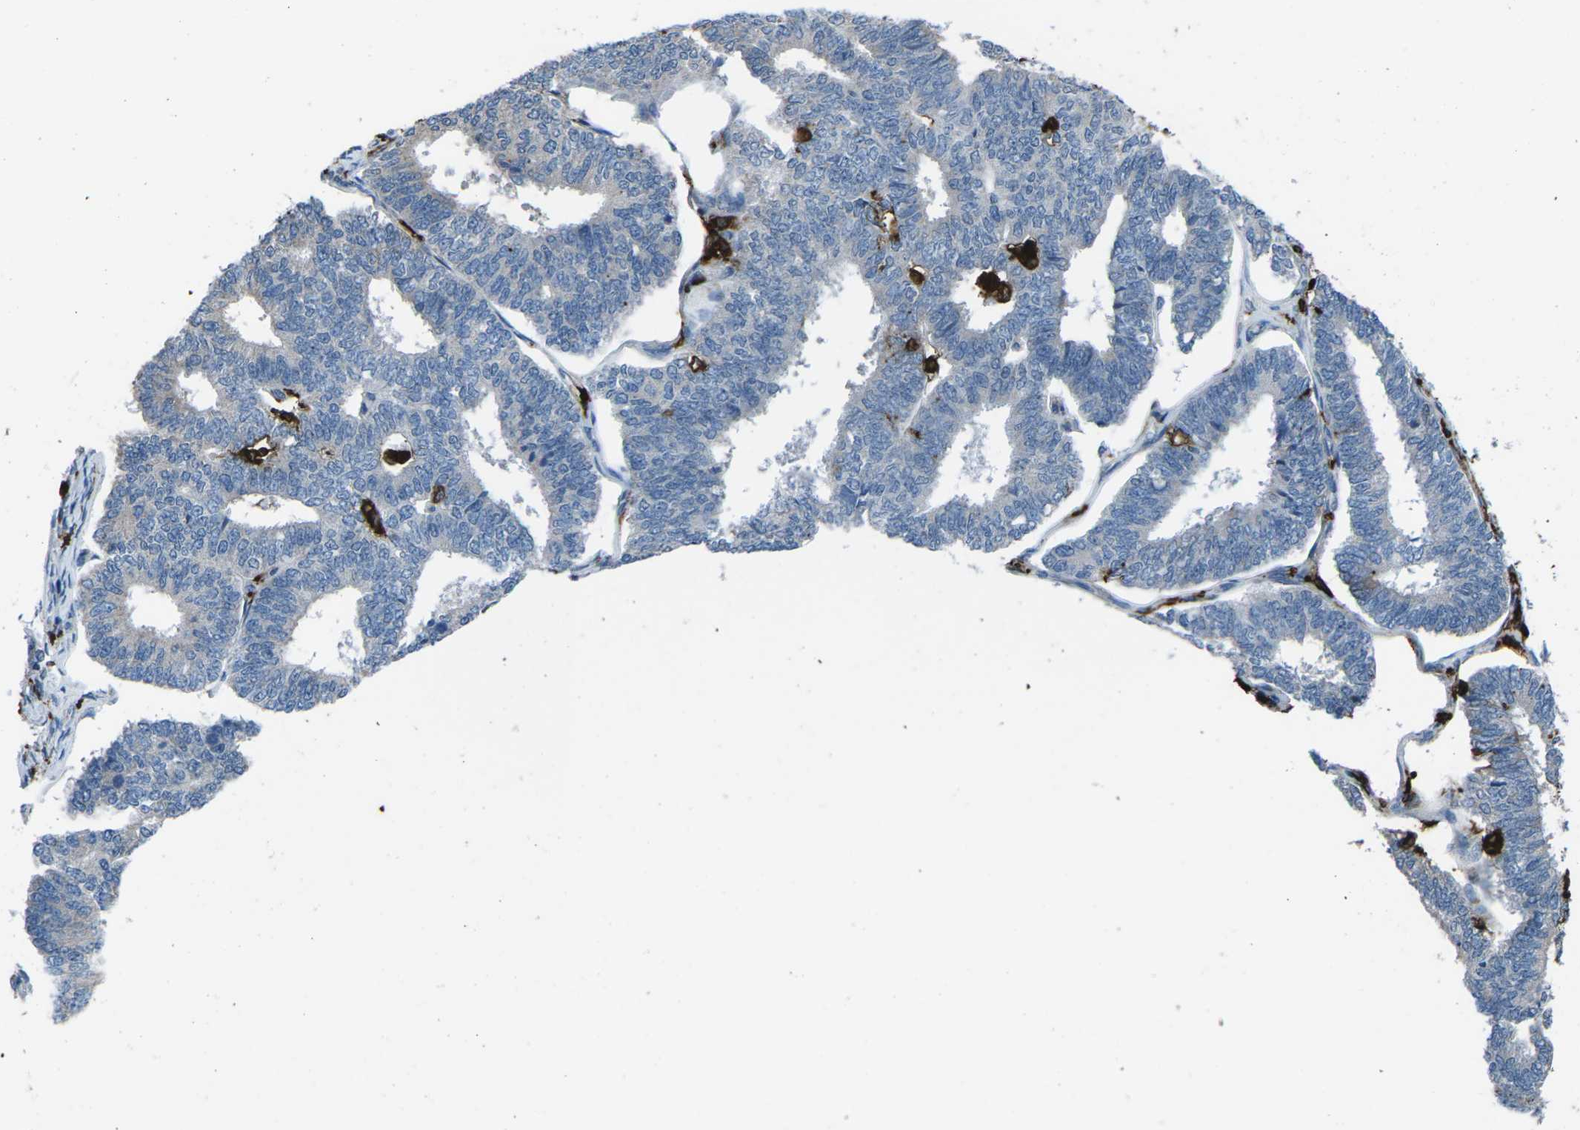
{"staining": {"intensity": "negative", "quantity": "none", "location": "none"}, "tissue": "endometrial cancer", "cell_type": "Tumor cells", "image_type": "cancer", "snomed": [{"axis": "morphology", "description": "Adenocarcinoma, NOS"}, {"axis": "topography", "description": "Endometrium"}], "caption": "The histopathology image displays no staining of tumor cells in endometrial cancer (adenocarcinoma).", "gene": "PTPN1", "patient": {"sex": "female", "age": 70}}